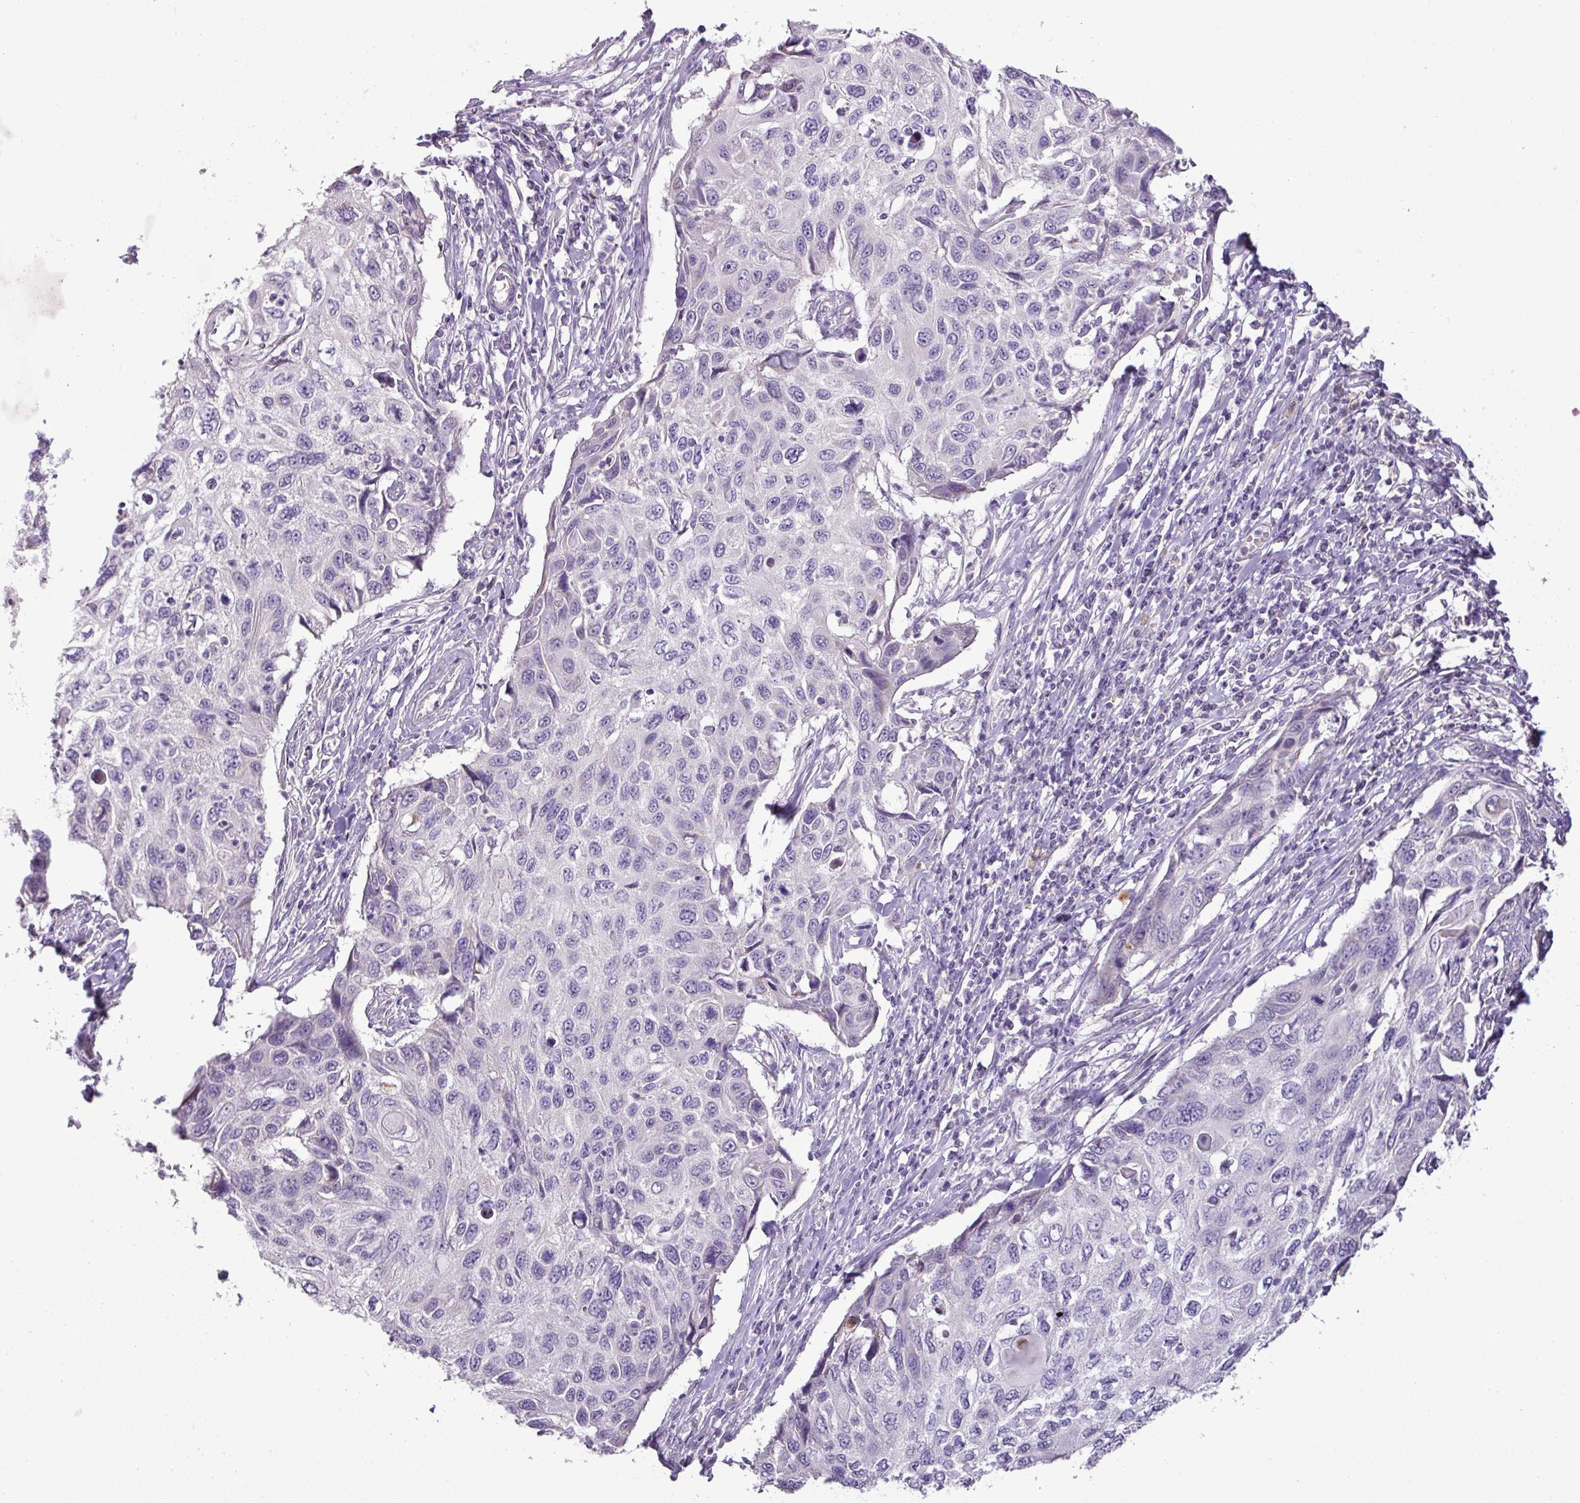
{"staining": {"intensity": "negative", "quantity": "none", "location": "none"}, "tissue": "cervical cancer", "cell_type": "Tumor cells", "image_type": "cancer", "snomed": [{"axis": "morphology", "description": "Squamous cell carcinoma, NOS"}, {"axis": "topography", "description": "Cervix"}], "caption": "Immunohistochemical staining of human cervical squamous cell carcinoma reveals no significant staining in tumor cells.", "gene": "BRINP2", "patient": {"sex": "female", "age": 70}}